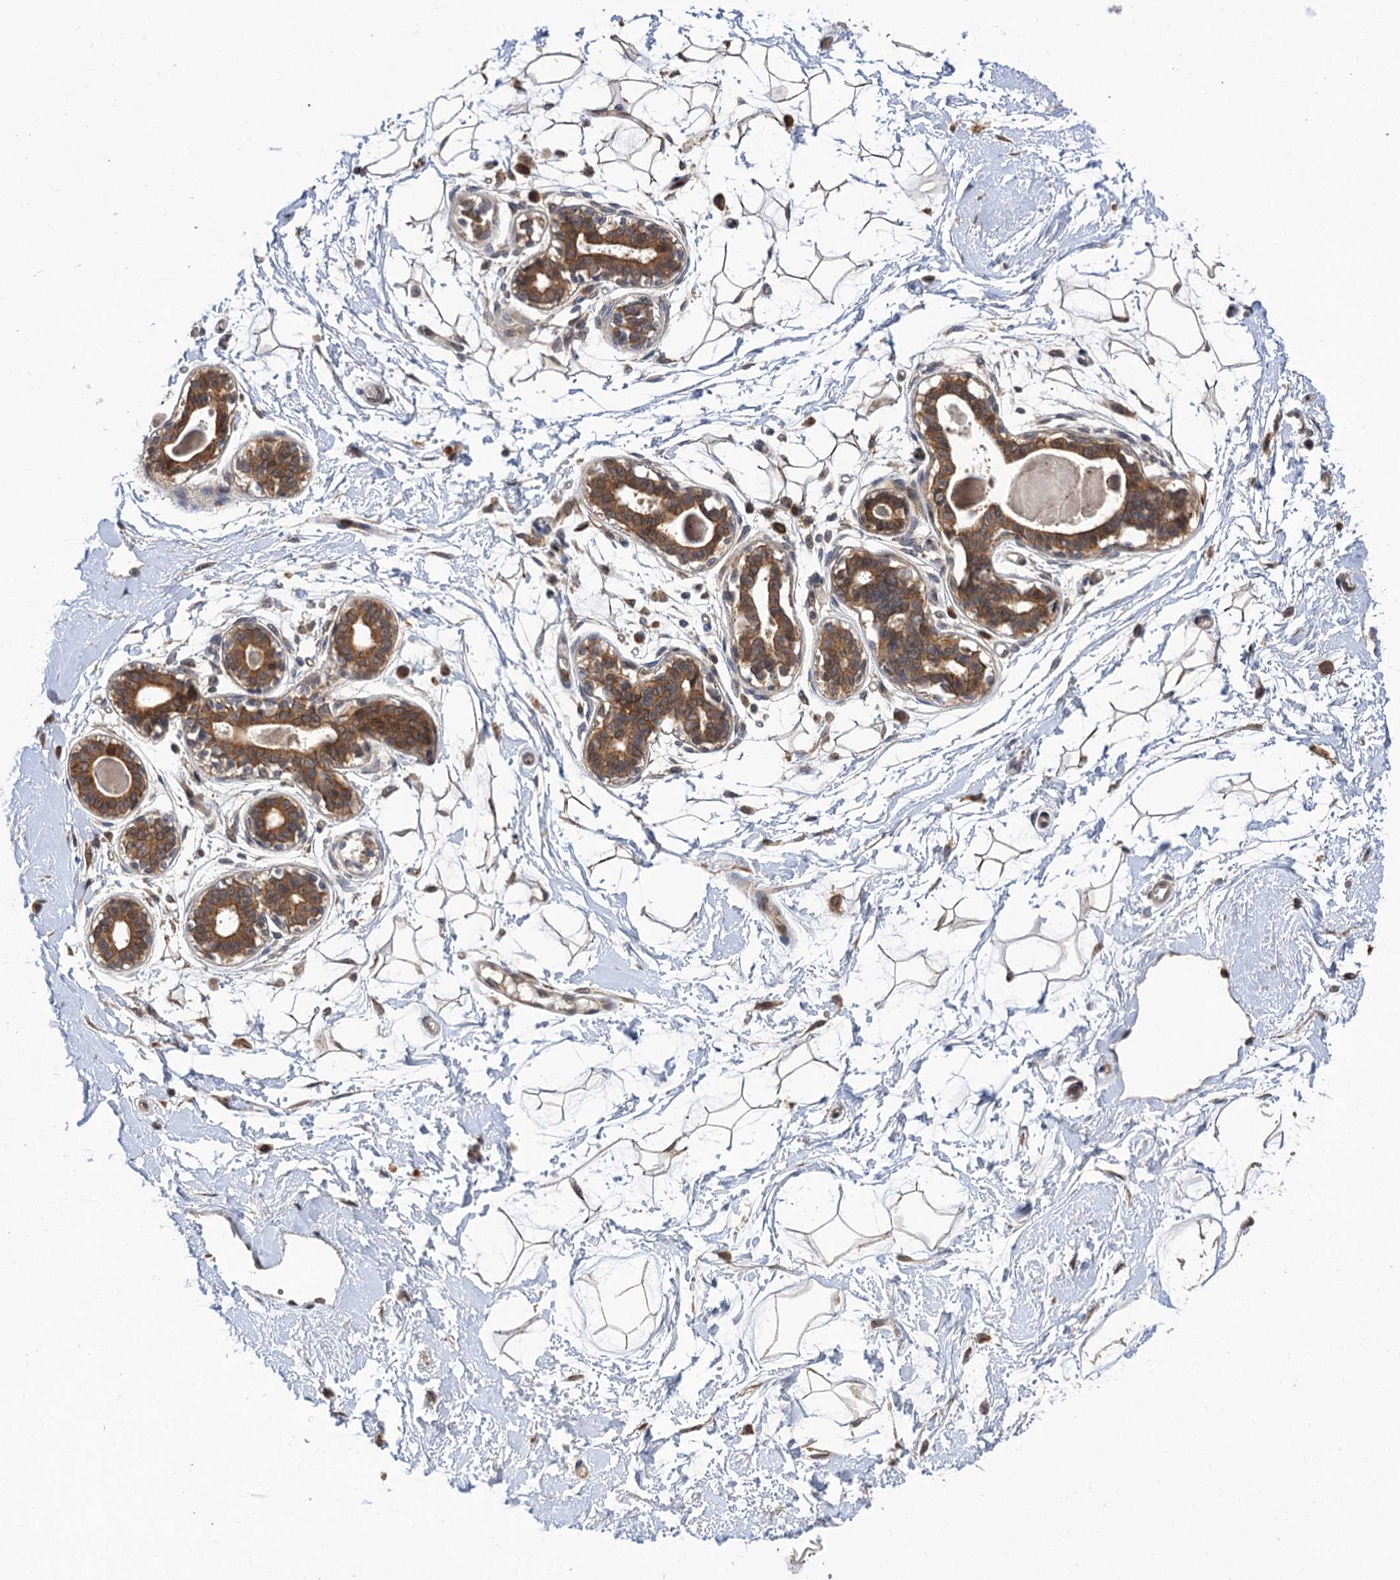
{"staining": {"intensity": "moderate", "quantity": ">75%", "location": "cytoplasmic/membranous"}, "tissue": "breast", "cell_type": "Adipocytes", "image_type": "normal", "snomed": [{"axis": "morphology", "description": "Normal tissue, NOS"}, {"axis": "topography", "description": "Breast"}], "caption": "This is an image of immunohistochemistry (IHC) staining of benign breast, which shows moderate staining in the cytoplasmic/membranous of adipocytes.", "gene": "FBXW8", "patient": {"sex": "female", "age": 45}}